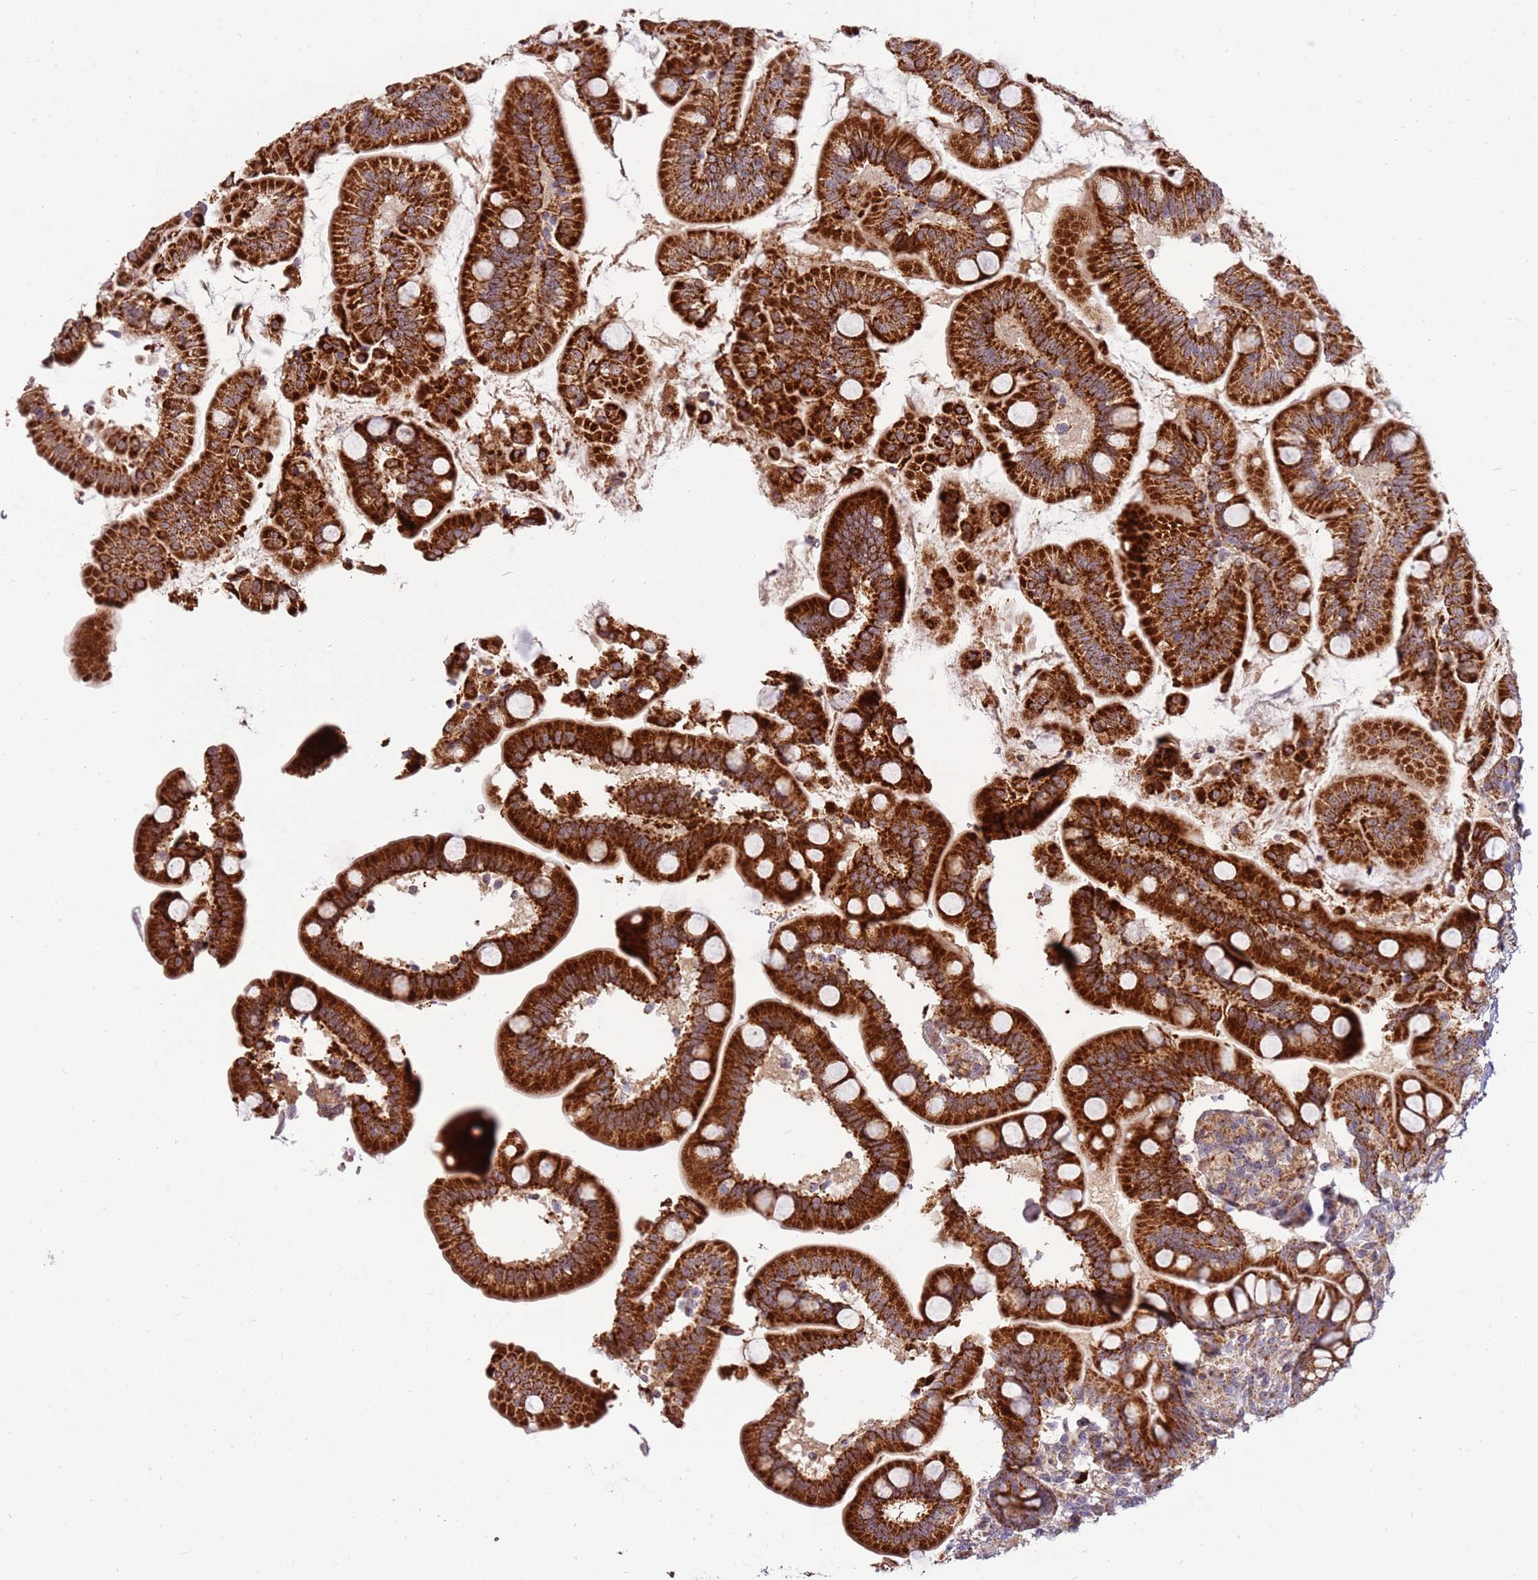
{"staining": {"intensity": "strong", "quantity": ">75%", "location": "cytoplasmic/membranous"}, "tissue": "small intestine", "cell_type": "Glandular cells", "image_type": "normal", "snomed": [{"axis": "morphology", "description": "Normal tissue, NOS"}, {"axis": "topography", "description": "Small intestine"}], "caption": "IHC of benign small intestine demonstrates high levels of strong cytoplasmic/membranous positivity in approximately >75% of glandular cells. (Brightfield microscopy of DAB IHC at high magnification).", "gene": "KIF25", "patient": {"sex": "female", "age": 64}}